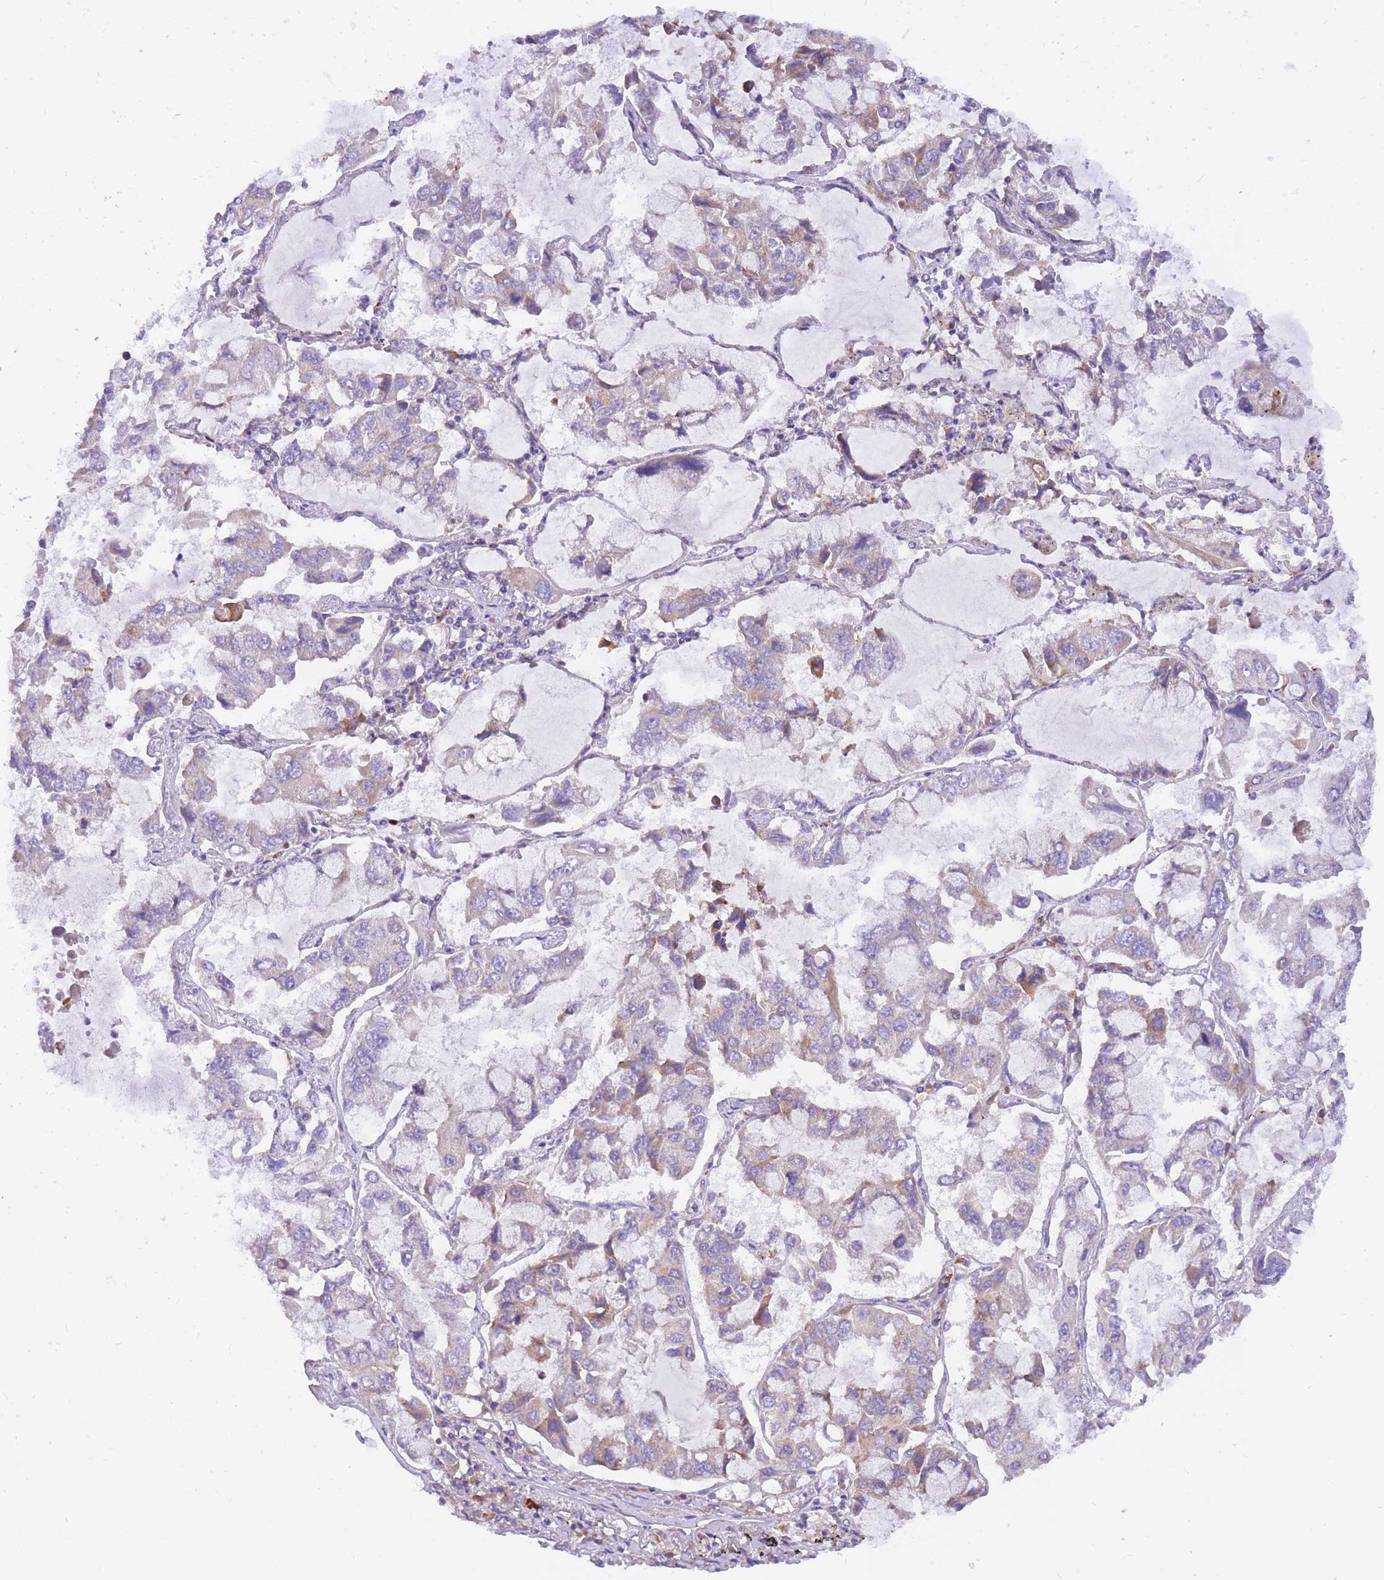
{"staining": {"intensity": "weak", "quantity": "<25%", "location": "cytoplasmic/membranous"}, "tissue": "lung cancer", "cell_type": "Tumor cells", "image_type": "cancer", "snomed": [{"axis": "morphology", "description": "Adenocarcinoma, NOS"}, {"axis": "topography", "description": "Lung"}], "caption": "Tumor cells show no significant protein expression in lung cancer (adenocarcinoma).", "gene": "TOPAZ1", "patient": {"sex": "male", "age": 64}}